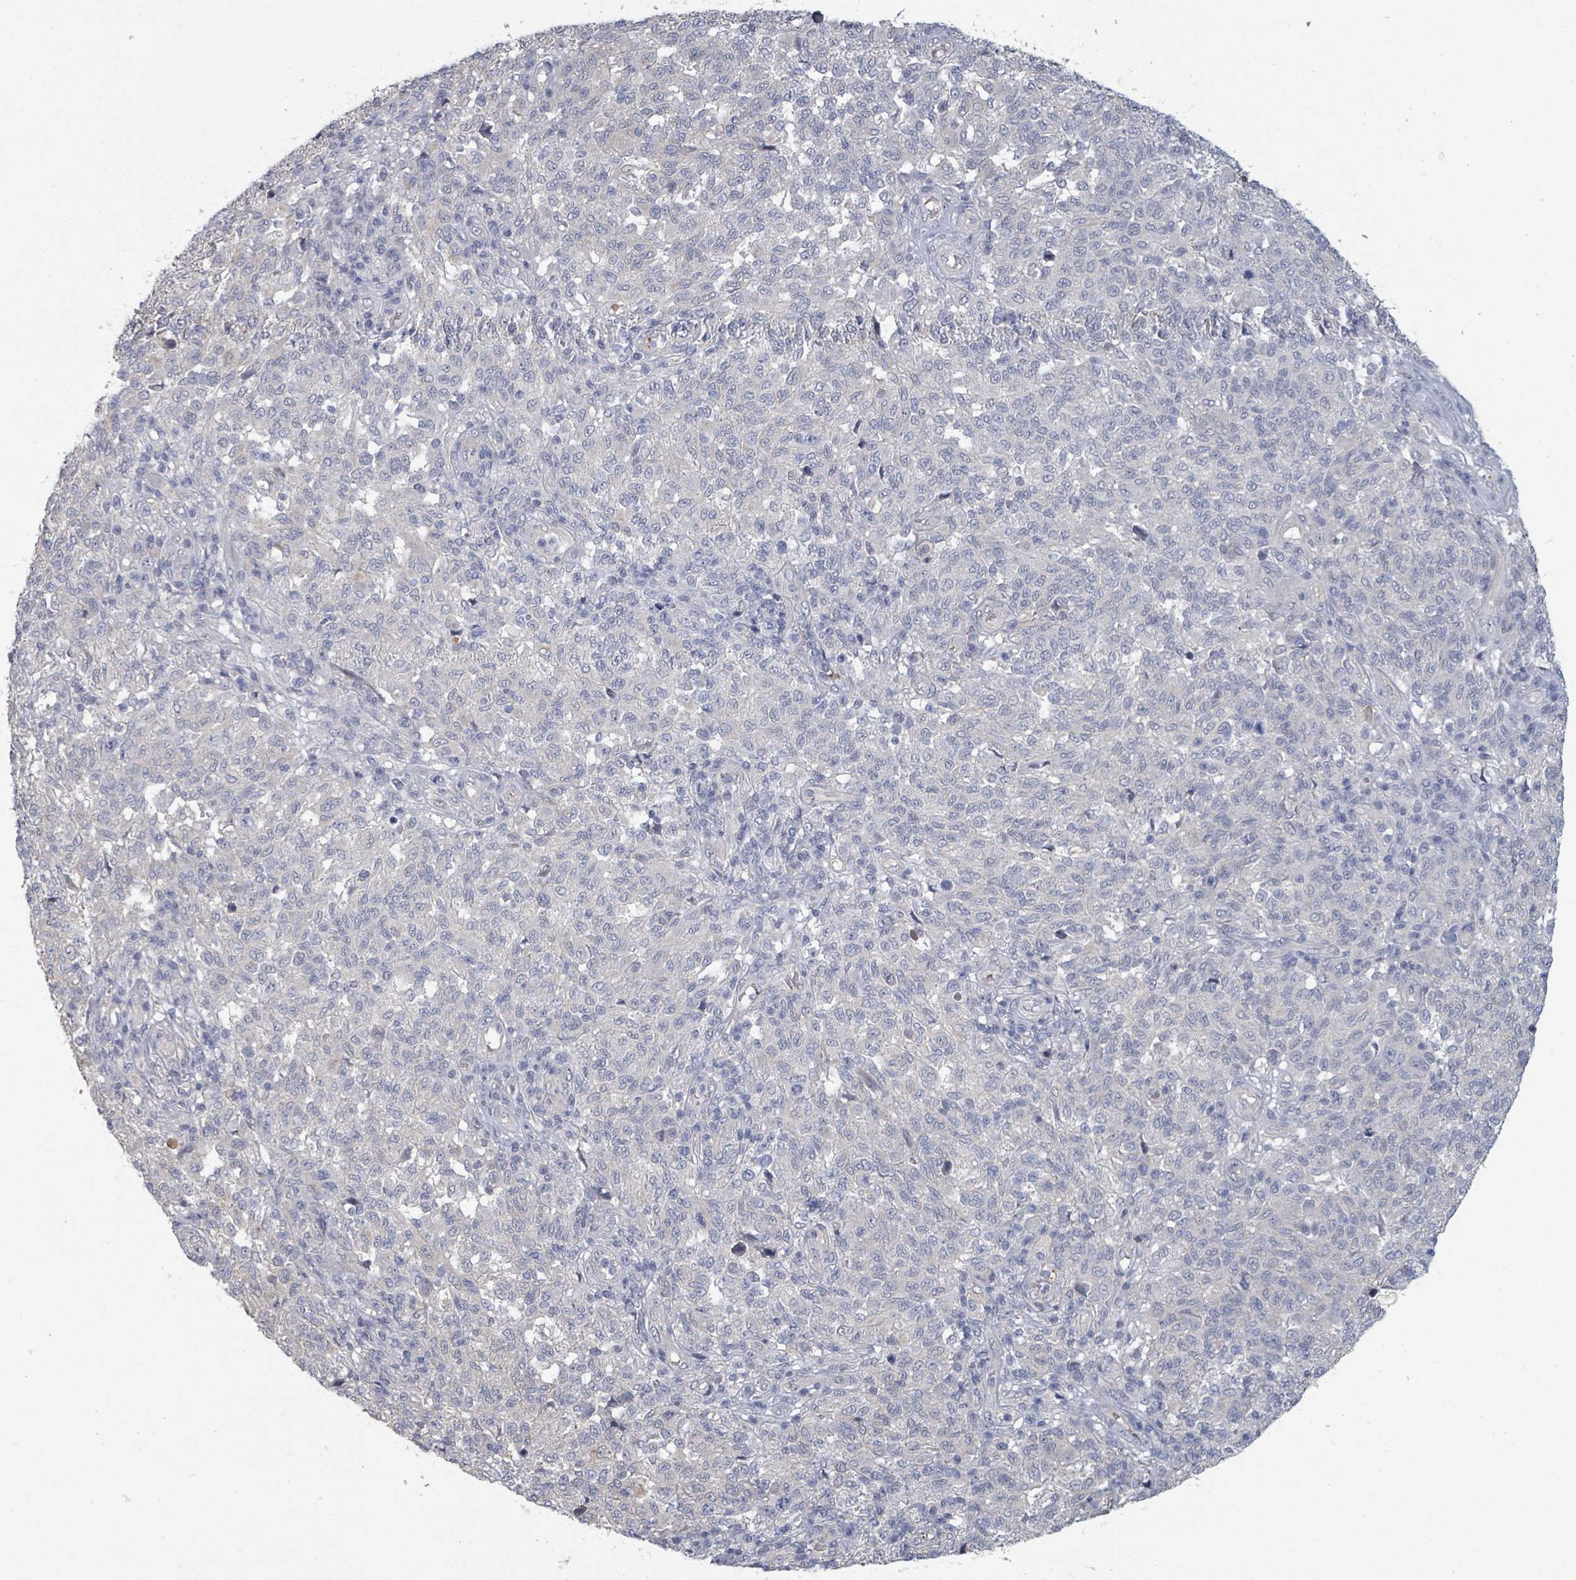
{"staining": {"intensity": "negative", "quantity": "none", "location": "none"}, "tissue": "melanoma", "cell_type": "Tumor cells", "image_type": "cancer", "snomed": [{"axis": "morphology", "description": "Malignant melanoma, NOS"}, {"axis": "topography", "description": "Skin"}], "caption": "An IHC histopathology image of malignant melanoma is shown. There is no staining in tumor cells of malignant melanoma.", "gene": "PLAUR", "patient": {"sex": "male", "age": 66}}